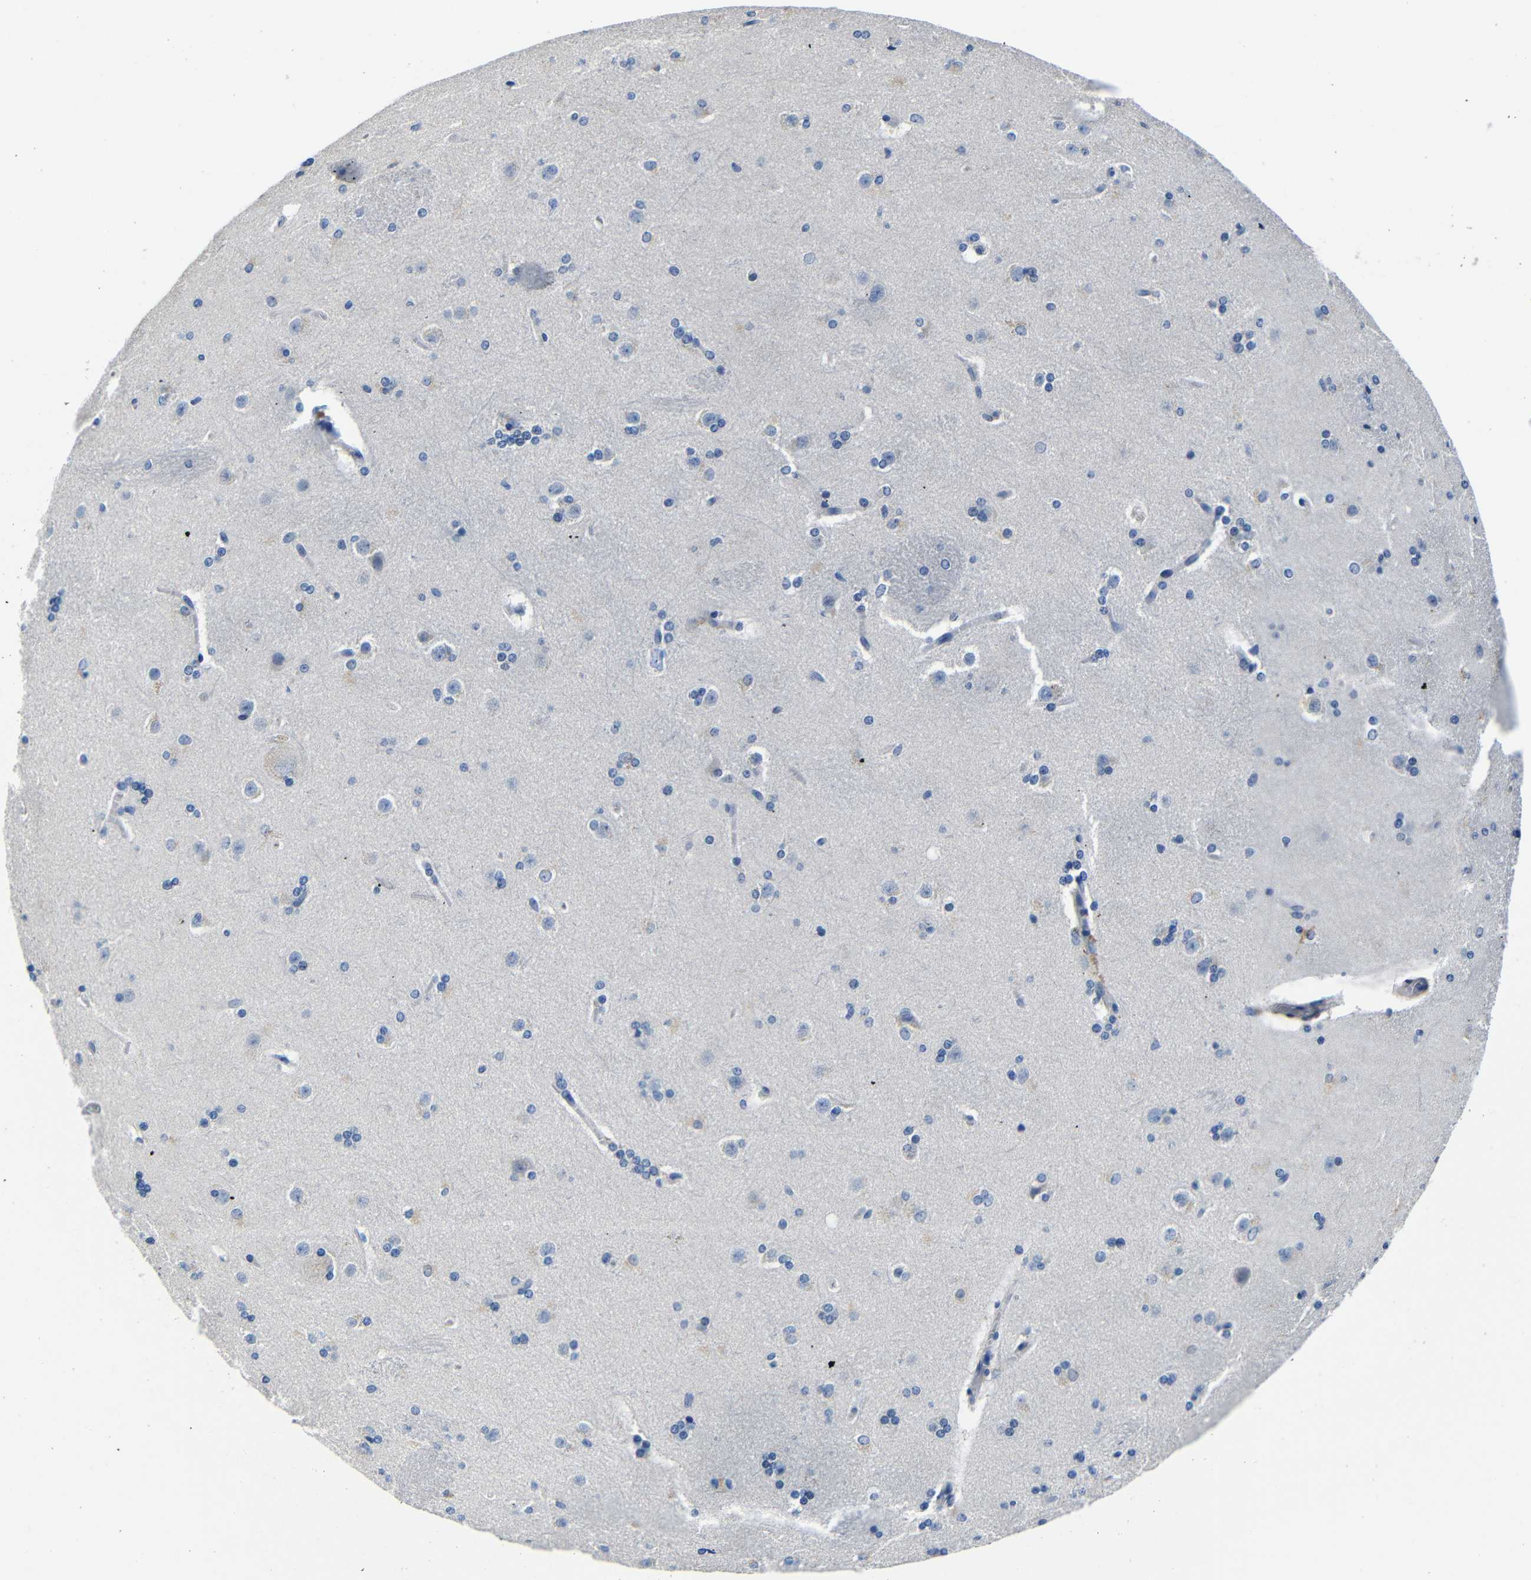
{"staining": {"intensity": "negative", "quantity": "none", "location": "none"}, "tissue": "caudate", "cell_type": "Glial cells", "image_type": "normal", "snomed": [{"axis": "morphology", "description": "Normal tissue, NOS"}, {"axis": "topography", "description": "Lateral ventricle wall"}], "caption": "A high-resolution histopathology image shows IHC staining of unremarkable caudate, which demonstrates no significant expression in glial cells. Brightfield microscopy of IHC stained with DAB (brown) and hematoxylin (blue), captured at high magnification.", "gene": "TNFAIP1", "patient": {"sex": "female", "age": 19}}